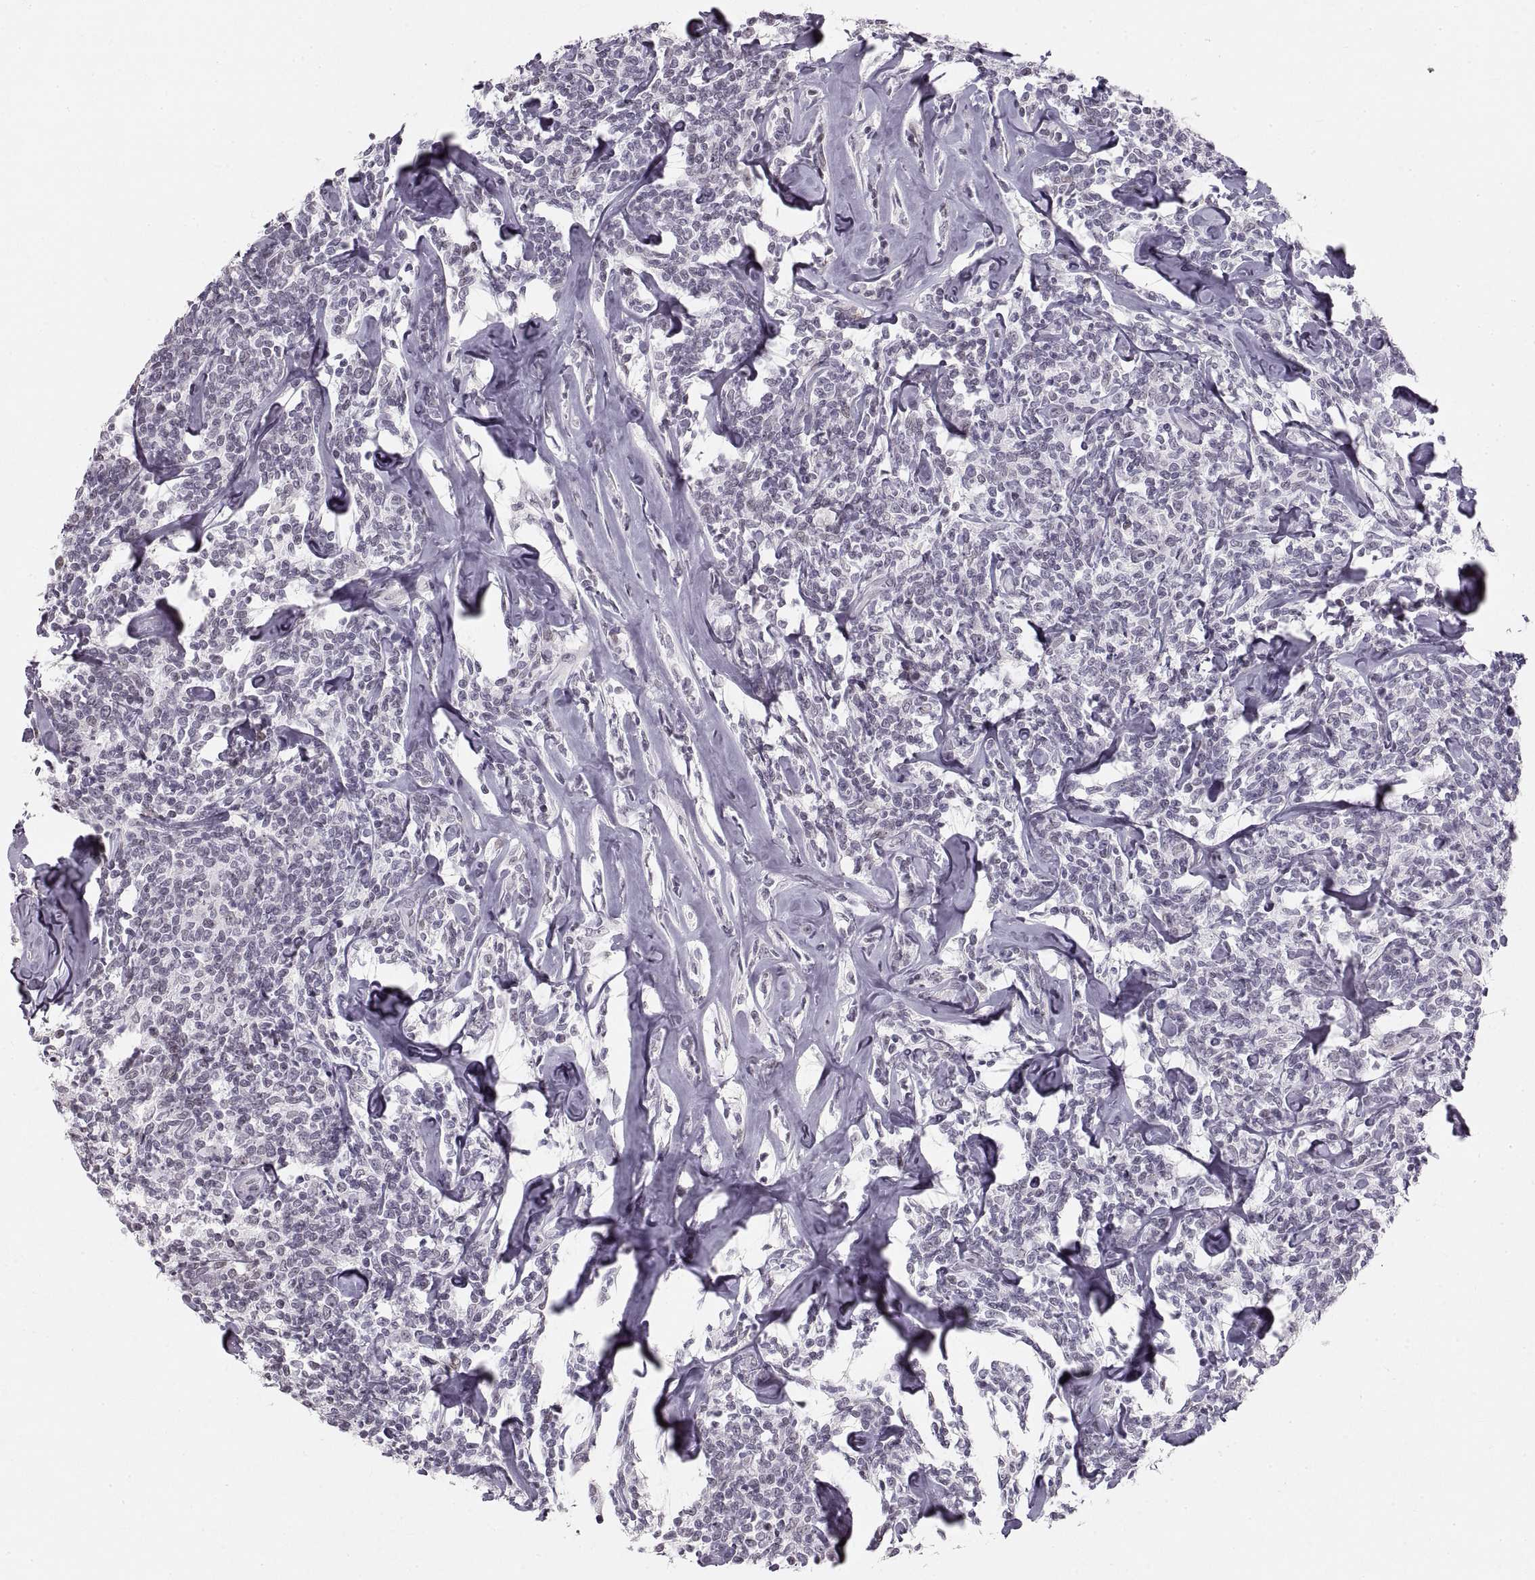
{"staining": {"intensity": "negative", "quantity": "none", "location": "none"}, "tissue": "lymphoma", "cell_type": "Tumor cells", "image_type": "cancer", "snomed": [{"axis": "morphology", "description": "Malignant lymphoma, non-Hodgkin's type, Low grade"}, {"axis": "topography", "description": "Lymph node"}], "caption": "An IHC histopathology image of lymphoma is shown. There is no staining in tumor cells of lymphoma.", "gene": "NANOS3", "patient": {"sex": "female", "age": 56}}